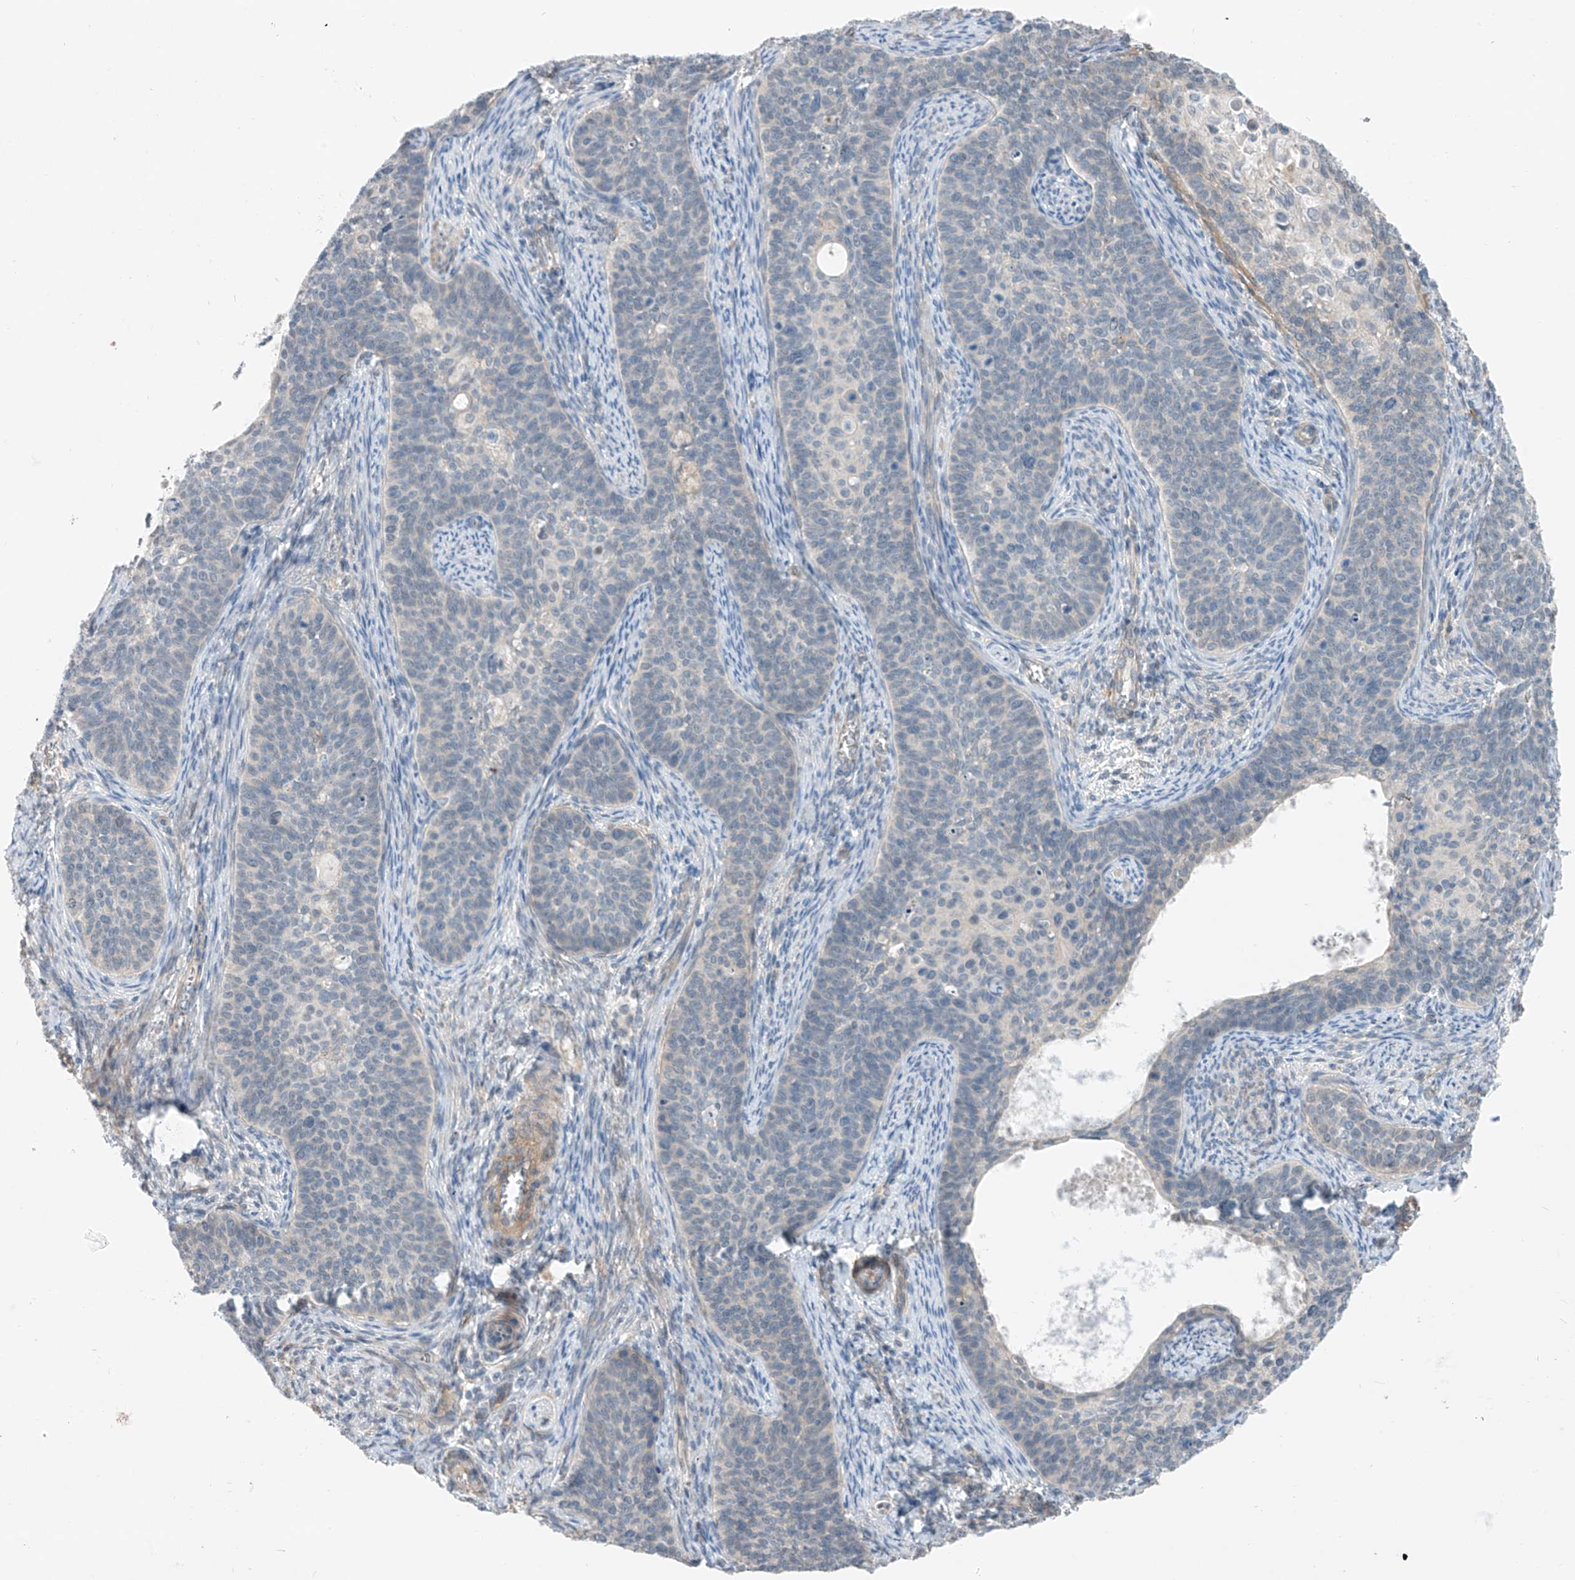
{"staining": {"intensity": "weak", "quantity": "<25%", "location": "cytoplasmic/membranous"}, "tissue": "cervical cancer", "cell_type": "Tumor cells", "image_type": "cancer", "snomed": [{"axis": "morphology", "description": "Squamous cell carcinoma, NOS"}, {"axis": "topography", "description": "Cervix"}], "caption": "IHC histopathology image of human squamous cell carcinoma (cervical) stained for a protein (brown), which displays no staining in tumor cells.", "gene": "ABLIM2", "patient": {"sex": "female", "age": 33}}